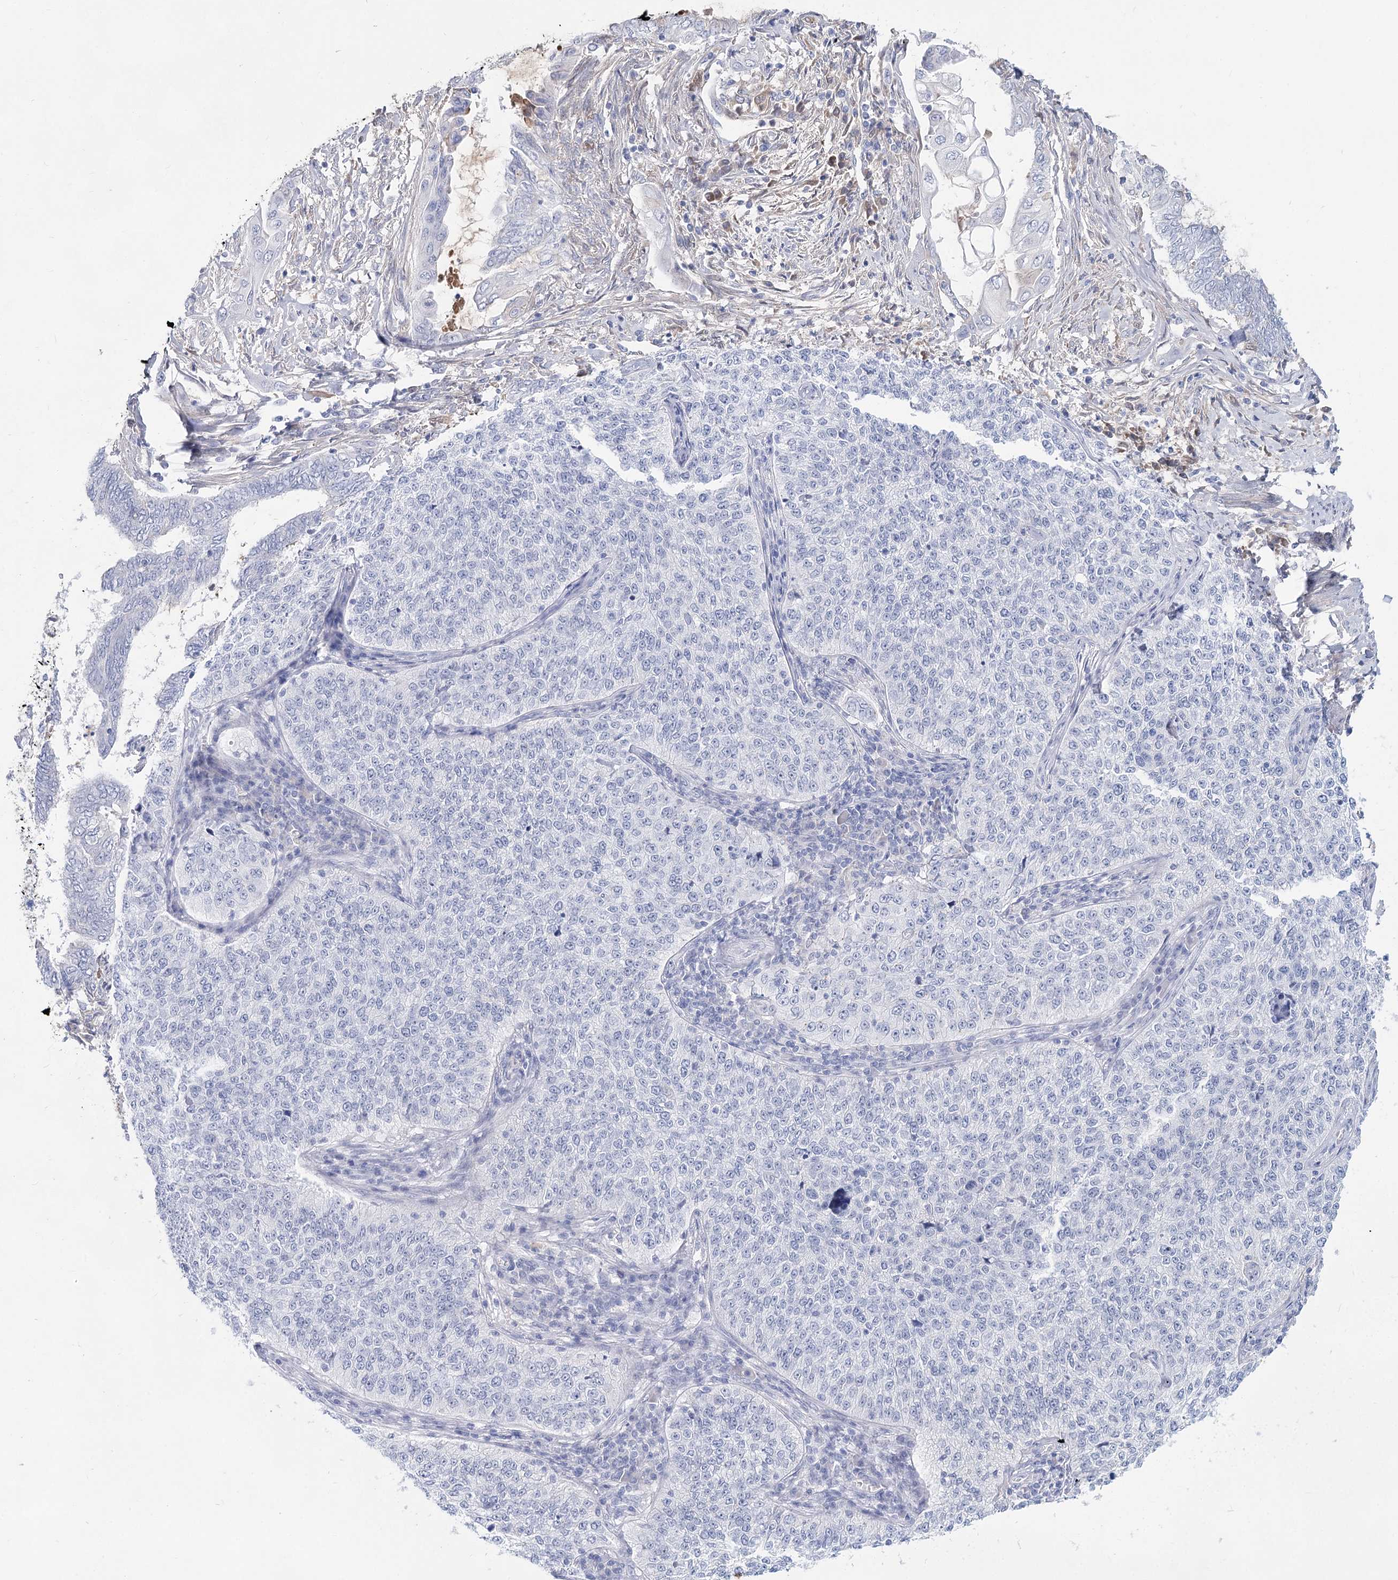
{"staining": {"intensity": "negative", "quantity": "none", "location": "none"}, "tissue": "cervical cancer", "cell_type": "Tumor cells", "image_type": "cancer", "snomed": [{"axis": "morphology", "description": "Squamous cell carcinoma, NOS"}, {"axis": "topography", "description": "Cervix"}], "caption": "Immunohistochemistry of human cervical squamous cell carcinoma exhibits no staining in tumor cells.", "gene": "TASOR2", "patient": {"sex": "female", "age": 35}}